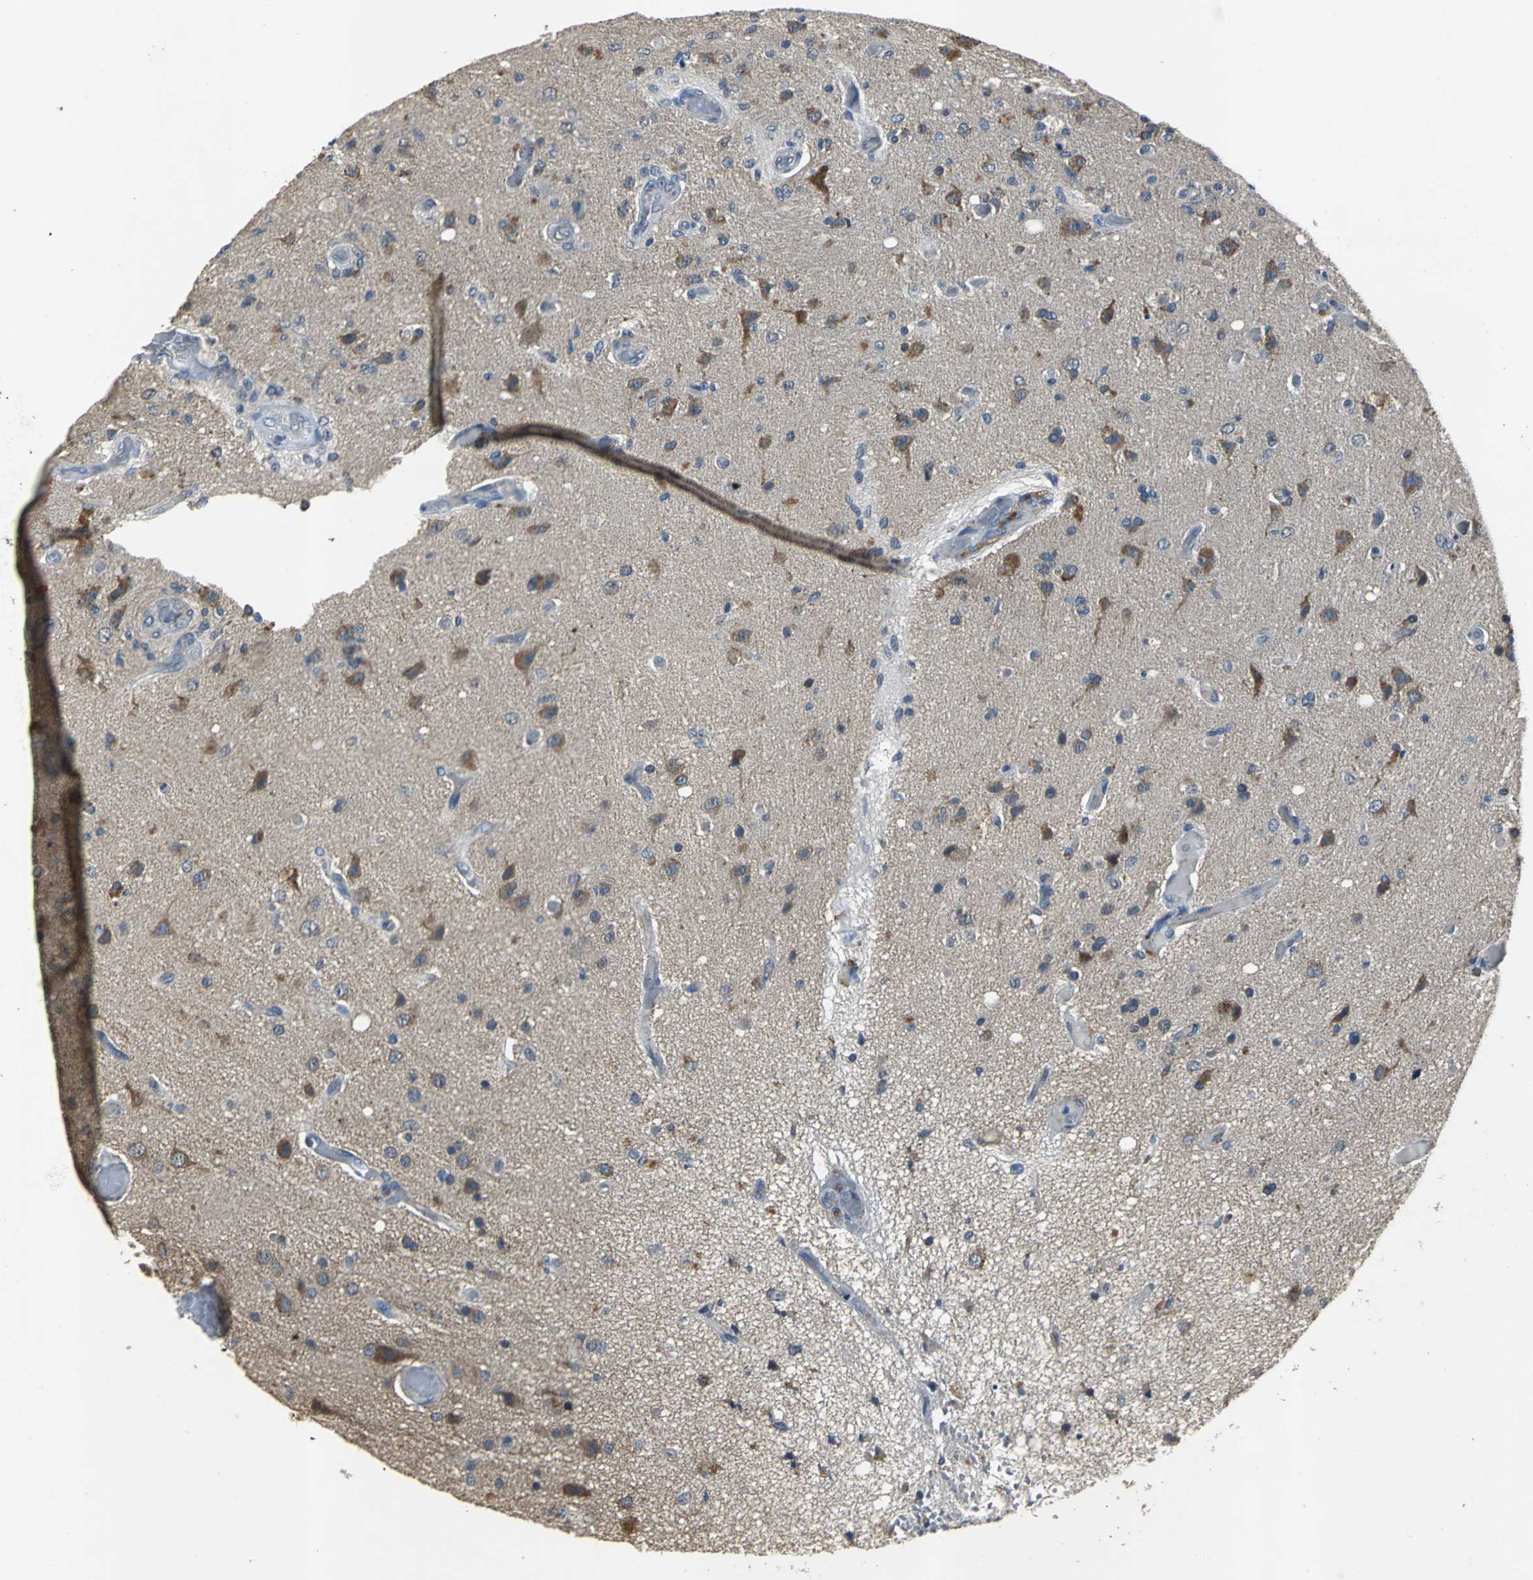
{"staining": {"intensity": "negative", "quantity": "none", "location": "none"}, "tissue": "glioma", "cell_type": "Tumor cells", "image_type": "cancer", "snomed": [{"axis": "morphology", "description": "Normal tissue, NOS"}, {"axis": "morphology", "description": "Glioma, malignant, High grade"}, {"axis": "topography", "description": "Cerebral cortex"}], "caption": "High magnification brightfield microscopy of glioma stained with DAB (brown) and counterstained with hematoxylin (blue): tumor cells show no significant positivity.", "gene": "OCLN", "patient": {"sex": "male", "age": 77}}